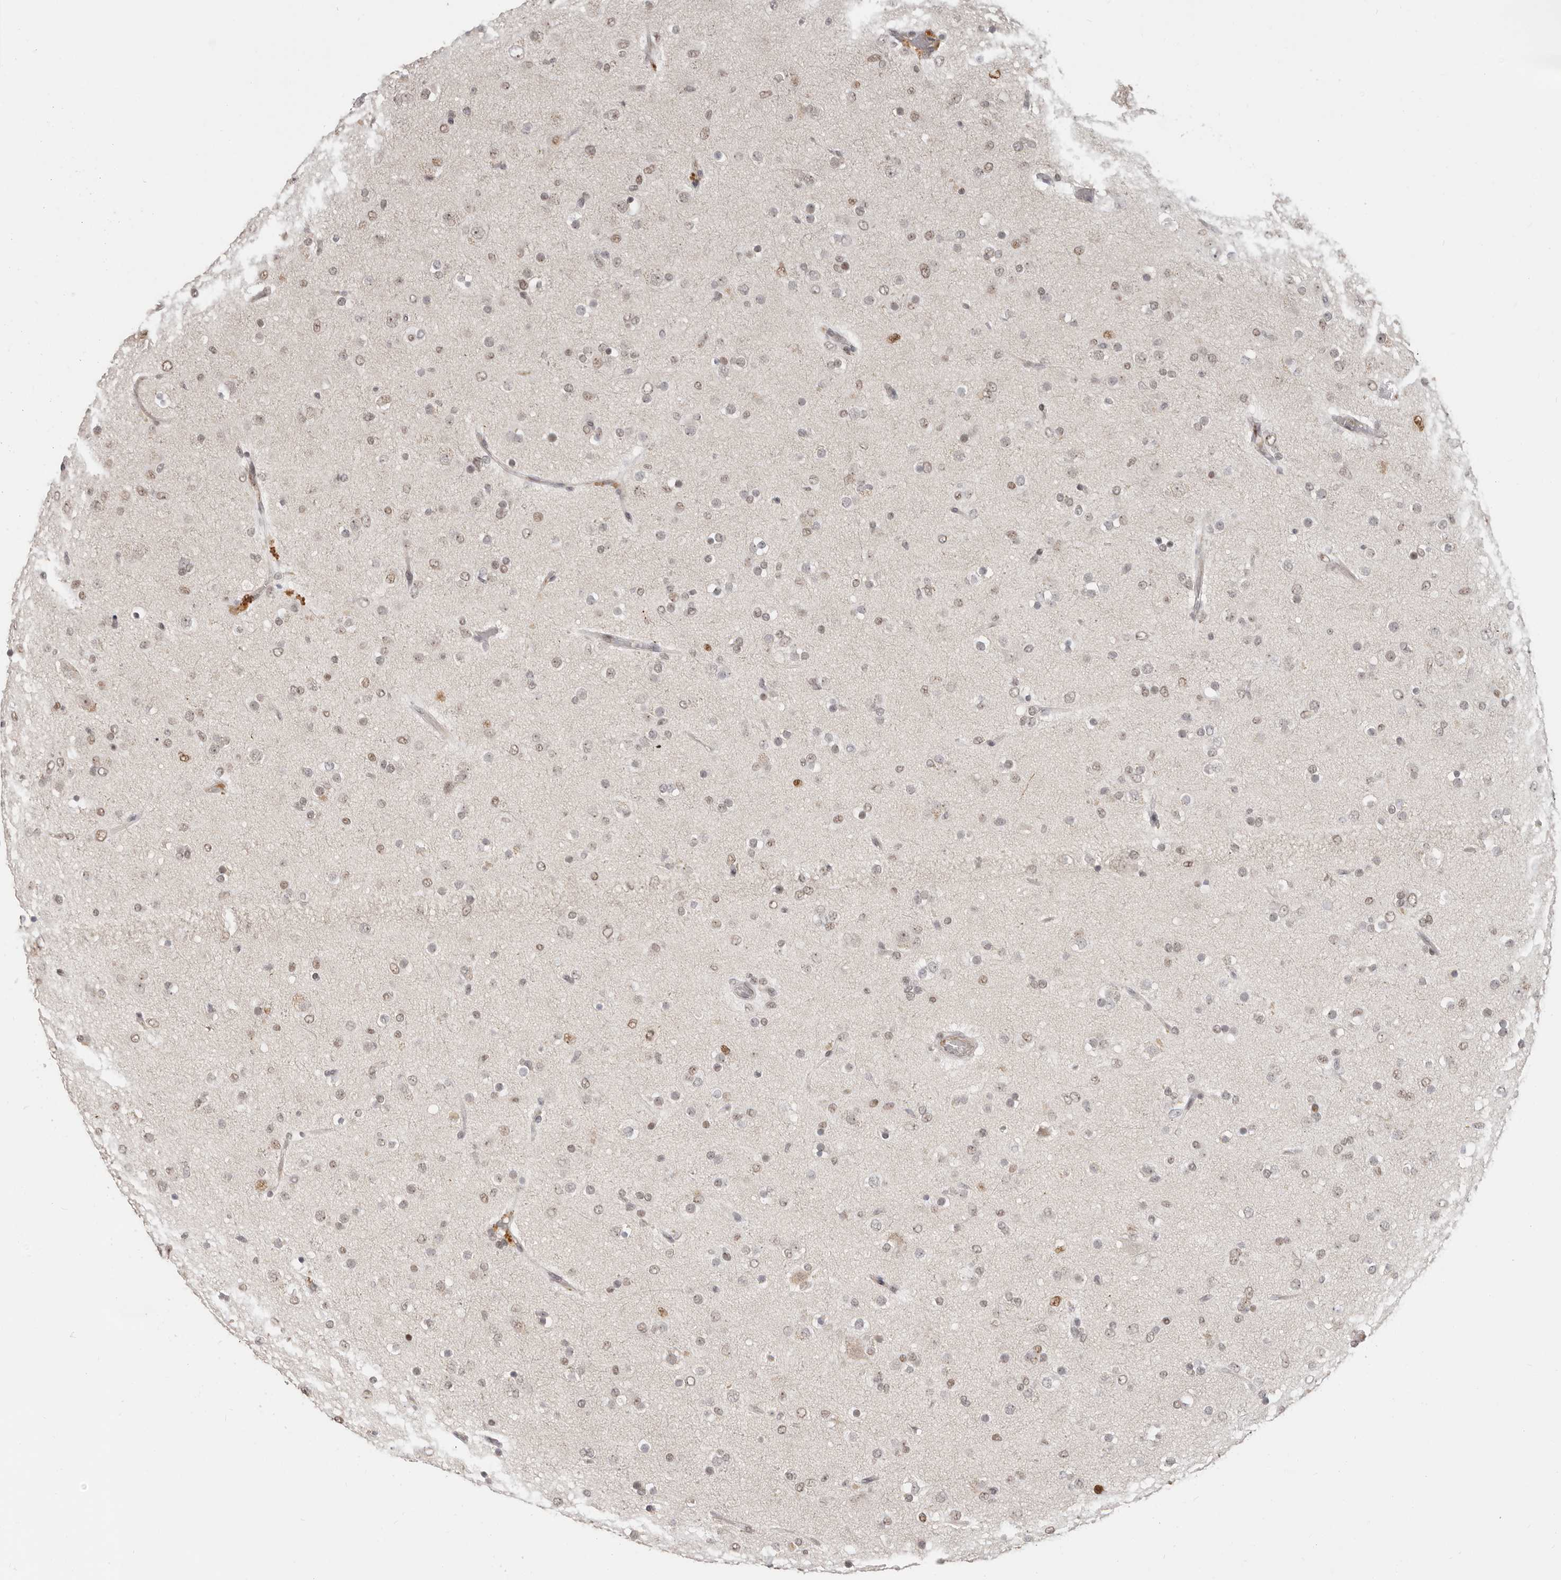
{"staining": {"intensity": "weak", "quantity": "25%-75%", "location": "nuclear"}, "tissue": "glioma", "cell_type": "Tumor cells", "image_type": "cancer", "snomed": [{"axis": "morphology", "description": "Glioma, malignant, Low grade"}, {"axis": "topography", "description": "Brain"}], "caption": "Tumor cells display weak nuclear staining in about 25%-75% of cells in malignant glioma (low-grade).", "gene": "RFC2", "patient": {"sex": "male", "age": 65}}